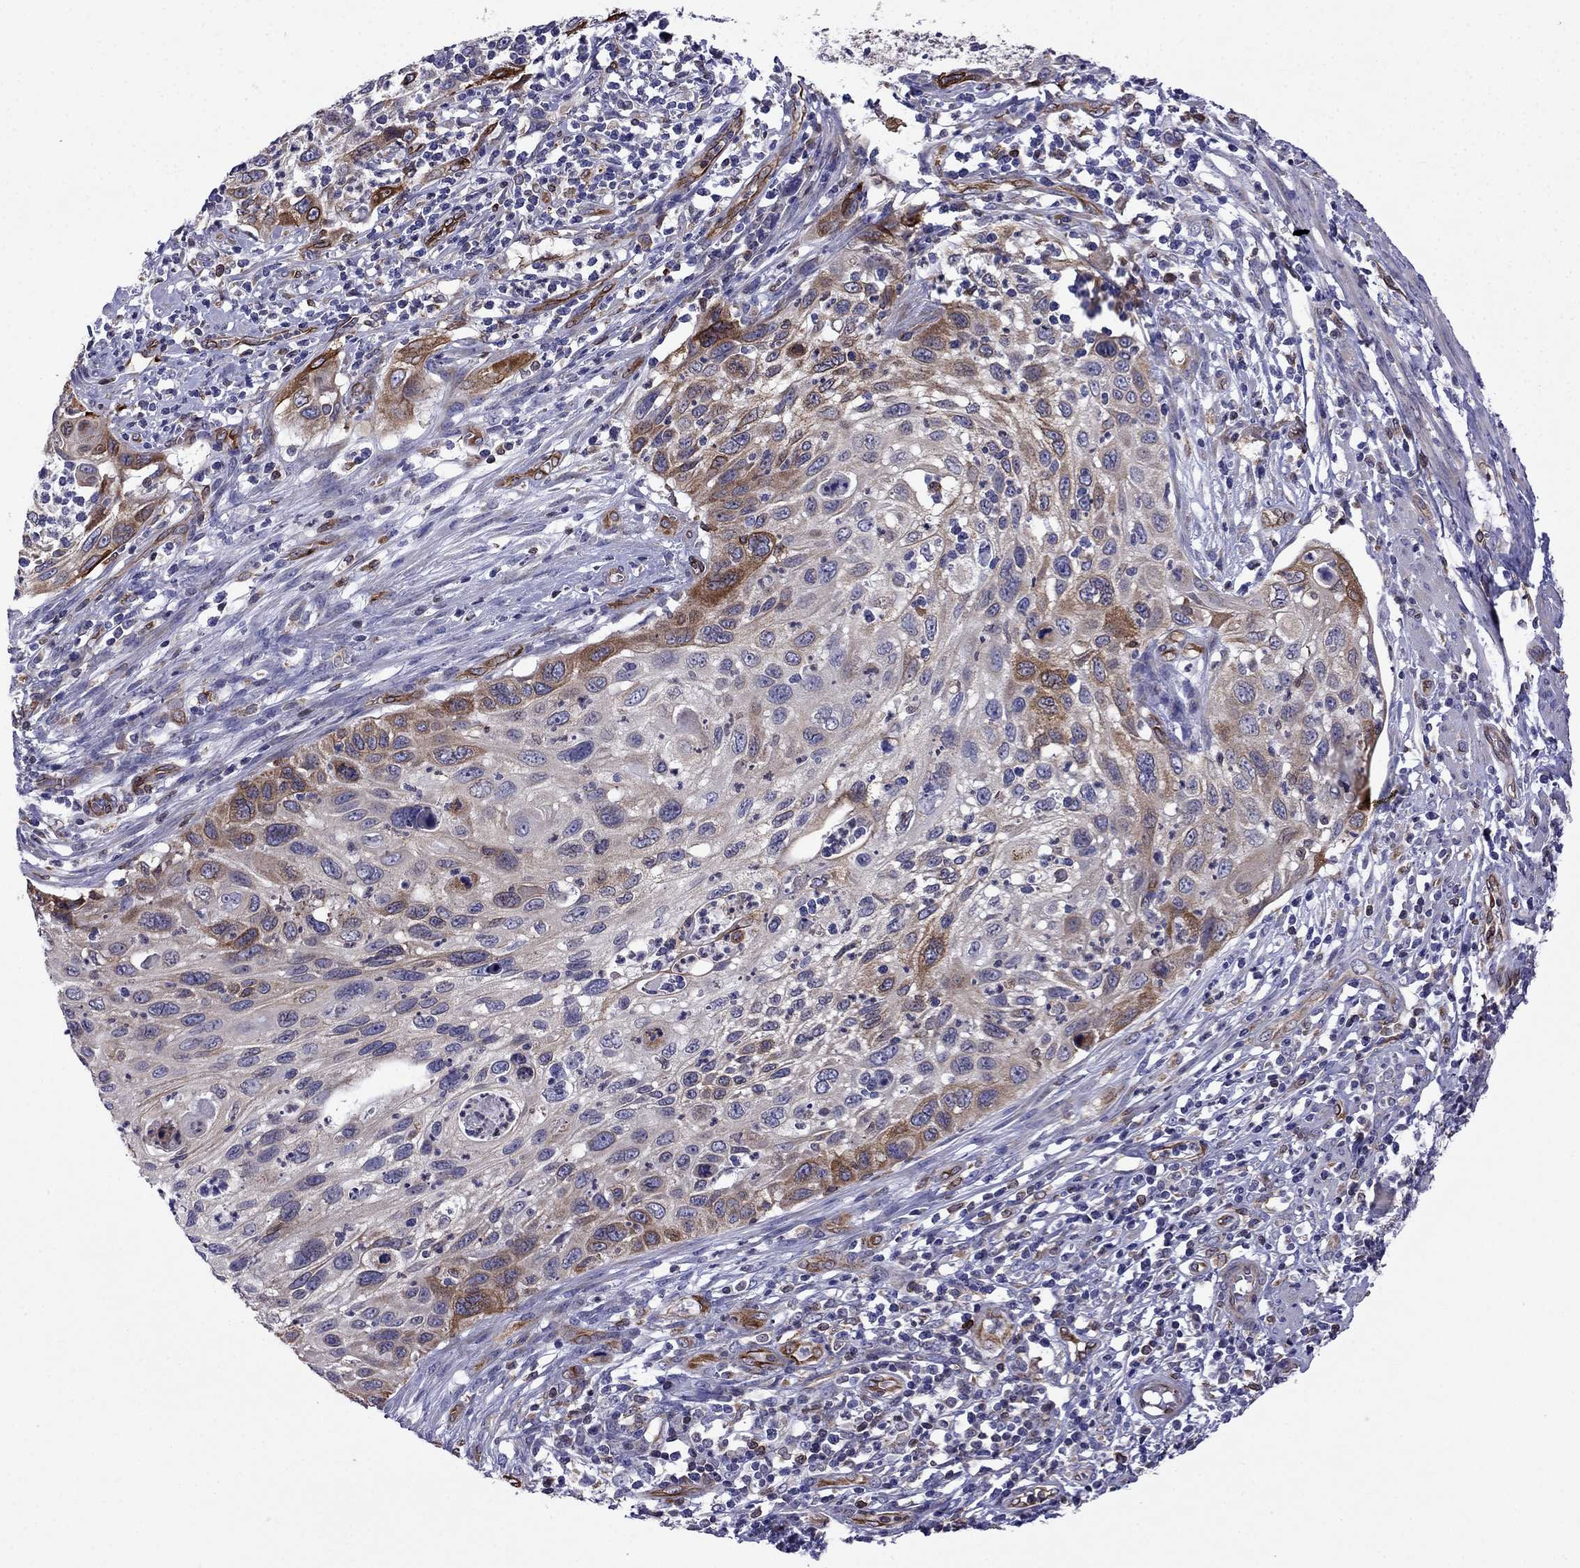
{"staining": {"intensity": "strong", "quantity": "<25%", "location": "cytoplasmic/membranous"}, "tissue": "cervical cancer", "cell_type": "Tumor cells", "image_type": "cancer", "snomed": [{"axis": "morphology", "description": "Squamous cell carcinoma, NOS"}, {"axis": "topography", "description": "Cervix"}], "caption": "Protein staining of cervical squamous cell carcinoma tissue displays strong cytoplasmic/membranous positivity in approximately <25% of tumor cells. (Brightfield microscopy of DAB IHC at high magnification).", "gene": "GNAL", "patient": {"sex": "female", "age": 70}}